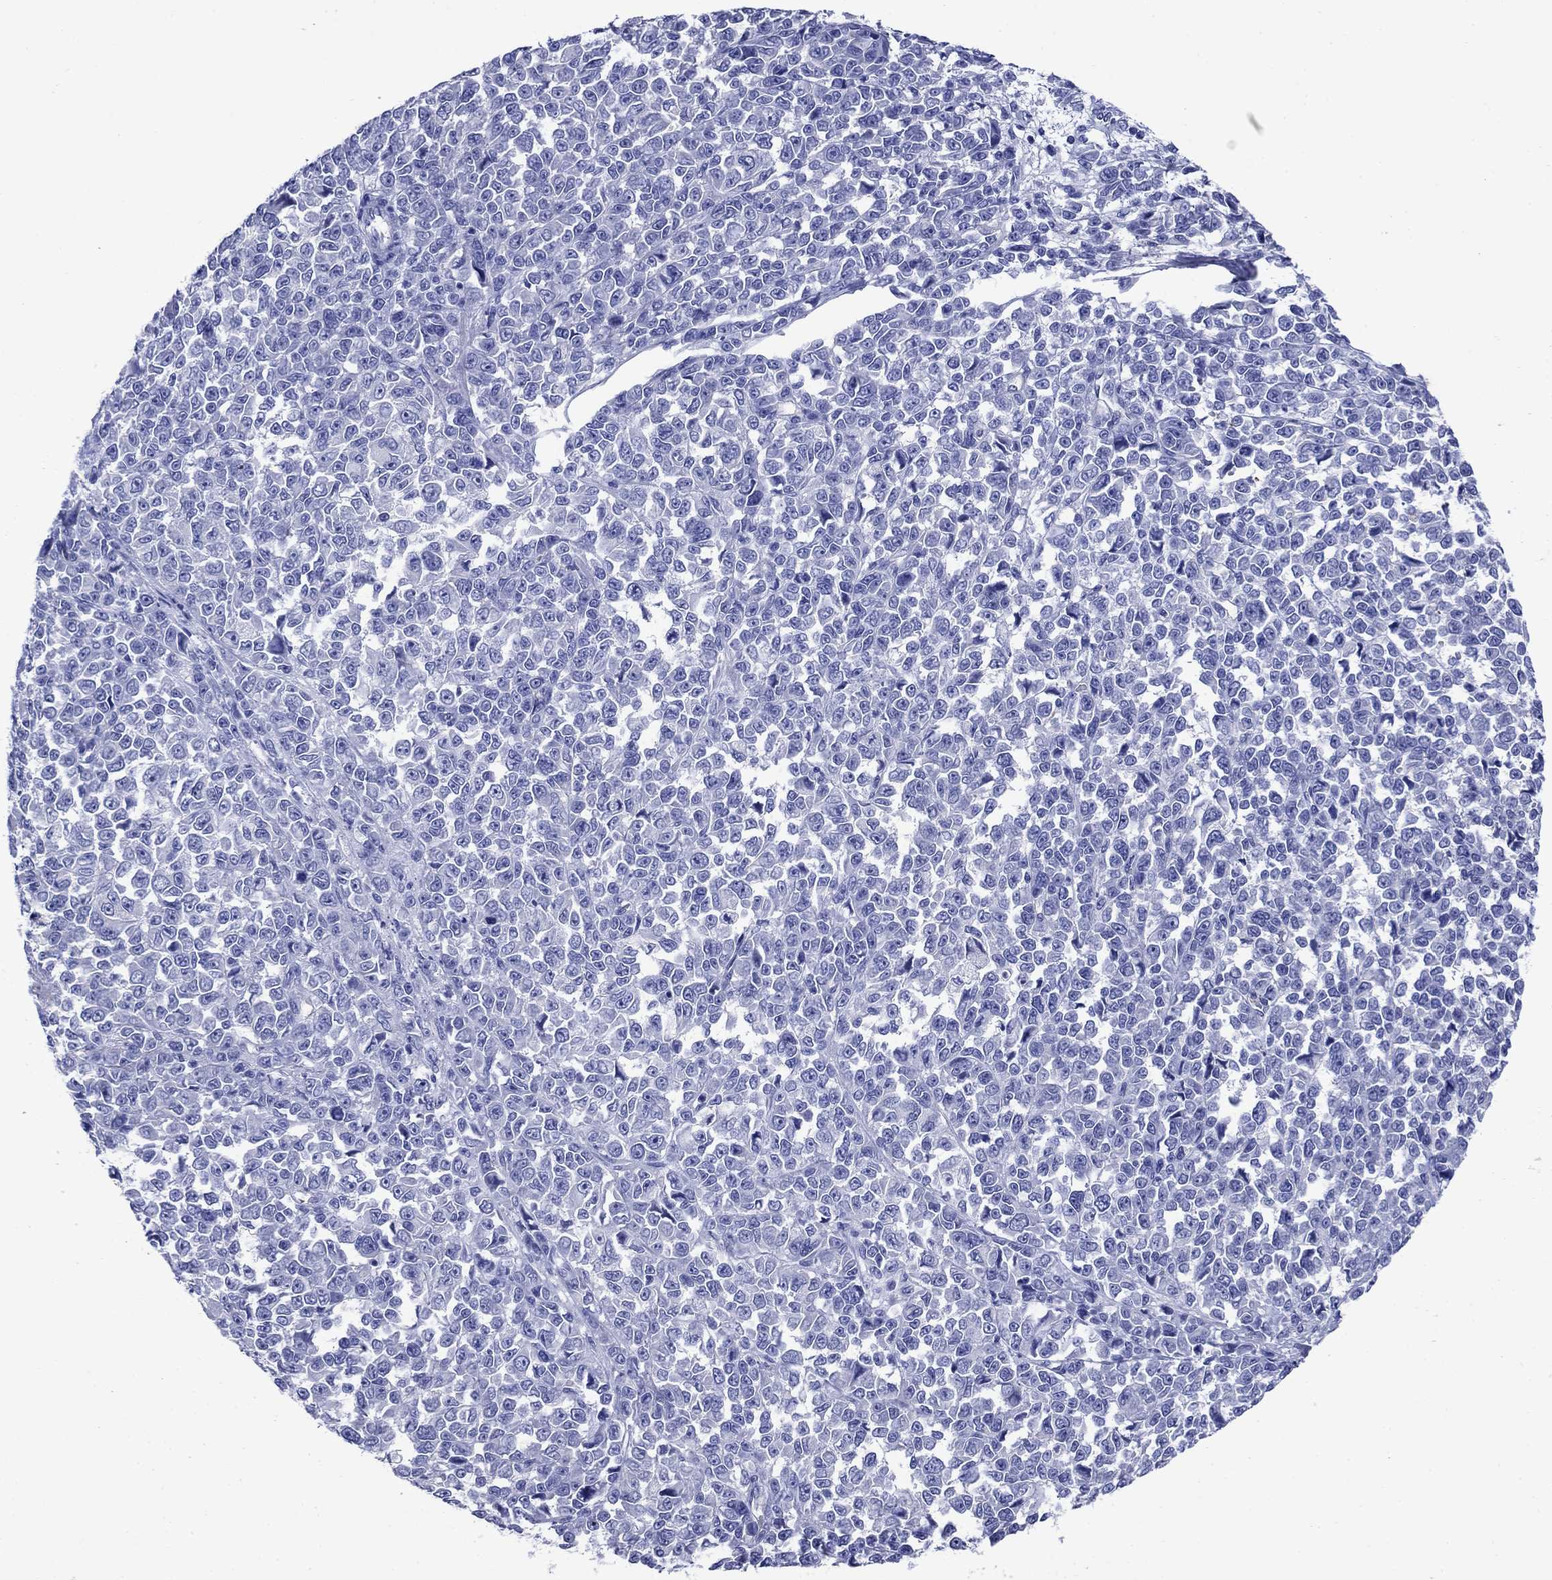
{"staining": {"intensity": "negative", "quantity": "none", "location": "none"}, "tissue": "melanoma", "cell_type": "Tumor cells", "image_type": "cancer", "snomed": [{"axis": "morphology", "description": "Malignant melanoma, NOS"}, {"axis": "topography", "description": "Skin"}], "caption": "Tumor cells are negative for protein expression in human malignant melanoma. Nuclei are stained in blue.", "gene": "SLC1A2", "patient": {"sex": "female", "age": 95}}